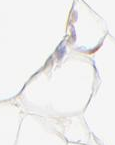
{"staining": {"intensity": "moderate", "quantity": "25%-75%", "location": "nuclear"}, "tissue": "adipose tissue", "cell_type": "Adipocytes", "image_type": "normal", "snomed": [{"axis": "morphology", "description": "Normal tissue, NOS"}, {"axis": "morphology", "description": "Duct carcinoma"}, {"axis": "topography", "description": "Breast"}, {"axis": "topography", "description": "Adipose tissue"}], "caption": "This is a histology image of immunohistochemistry staining of unremarkable adipose tissue, which shows moderate expression in the nuclear of adipocytes.", "gene": "CFAP57", "patient": {"sex": "female", "age": 37}}